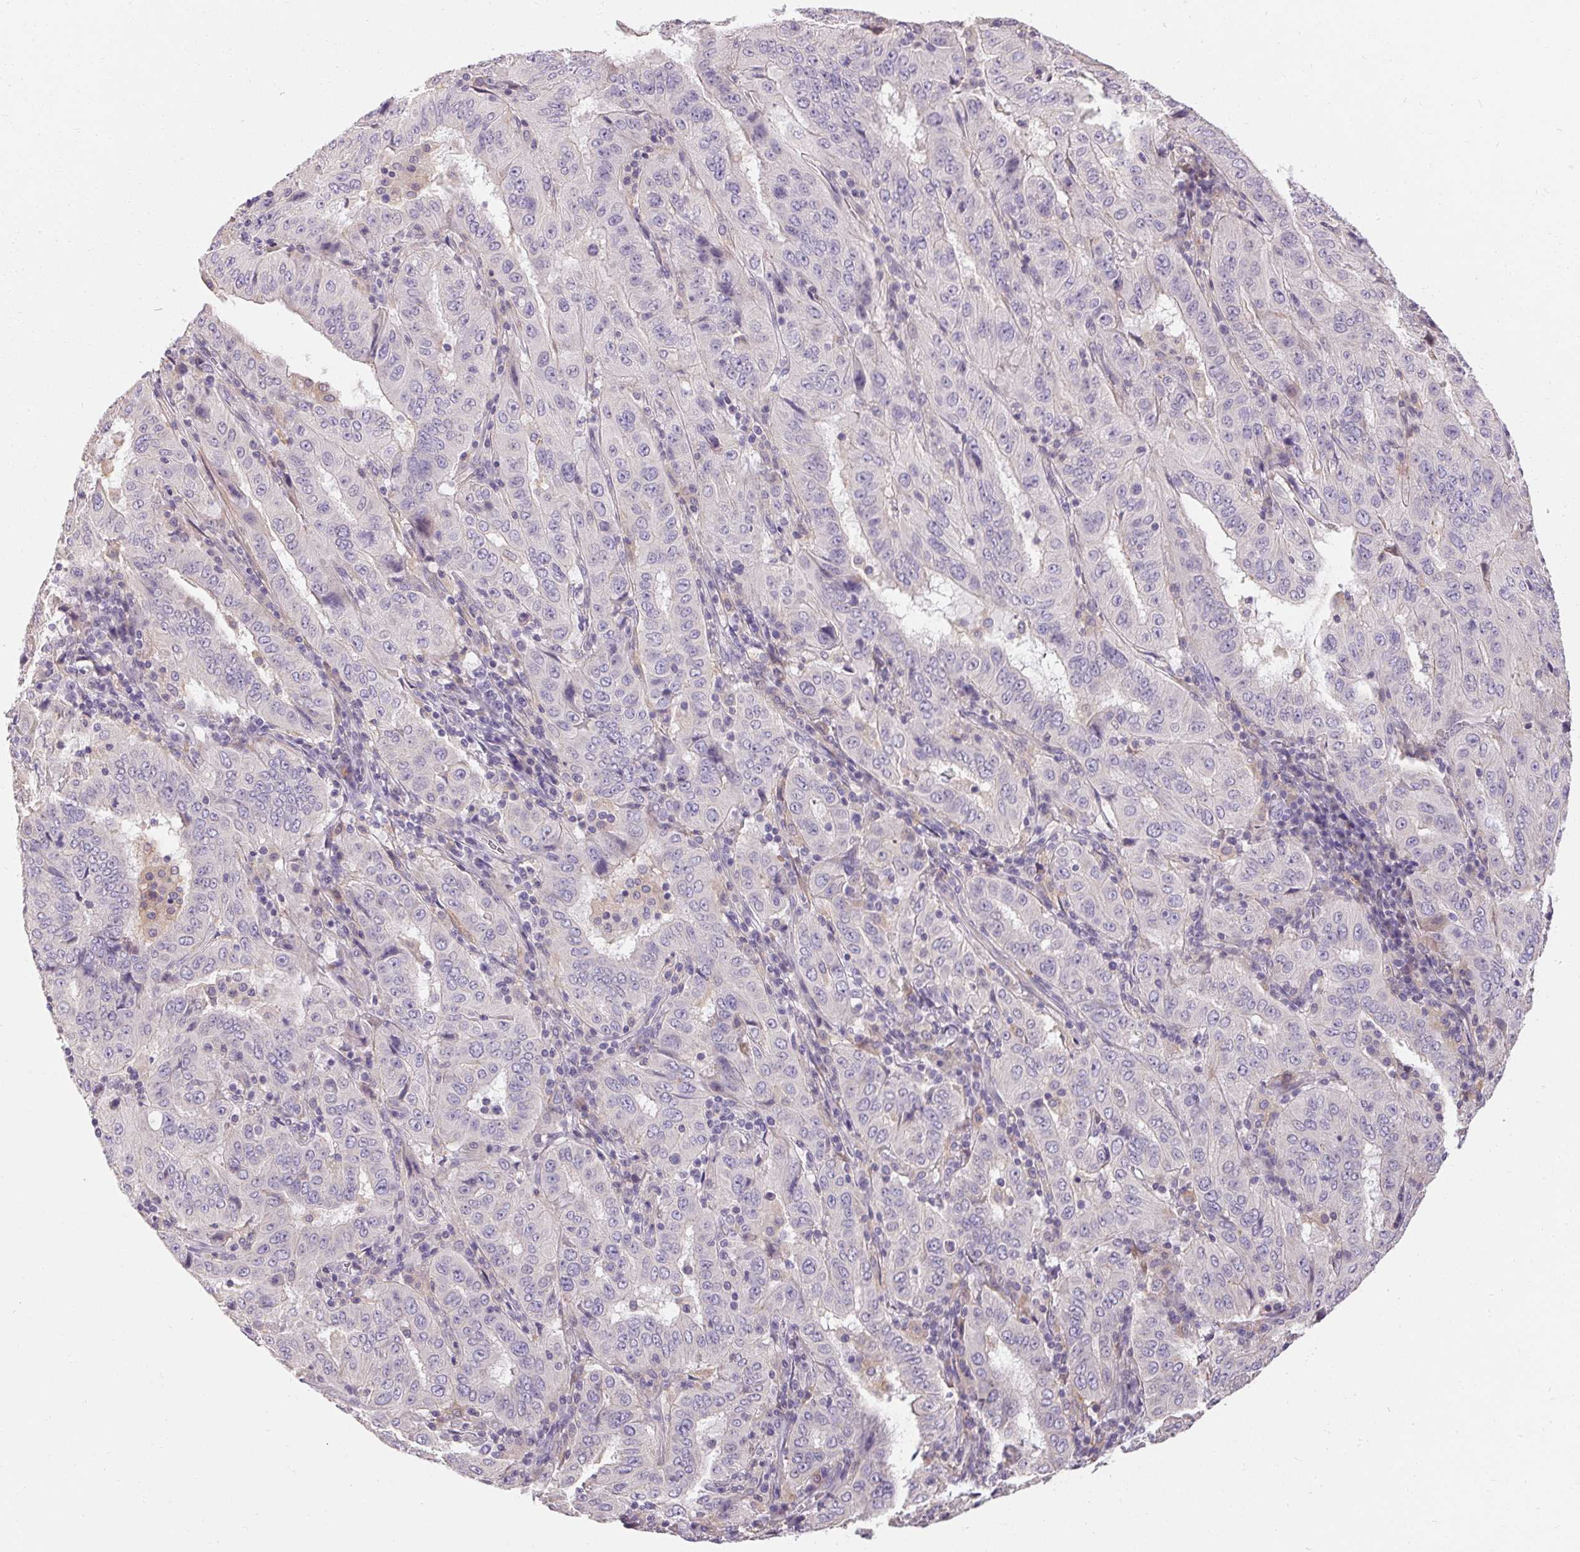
{"staining": {"intensity": "negative", "quantity": "none", "location": "none"}, "tissue": "pancreatic cancer", "cell_type": "Tumor cells", "image_type": "cancer", "snomed": [{"axis": "morphology", "description": "Adenocarcinoma, NOS"}, {"axis": "topography", "description": "Pancreas"}], "caption": "IHC histopathology image of neoplastic tissue: human pancreatic cancer stained with DAB demonstrates no significant protein positivity in tumor cells. Nuclei are stained in blue.", "gene": "TMEM52B", "patient": {"sex": "male", "age": 63}}